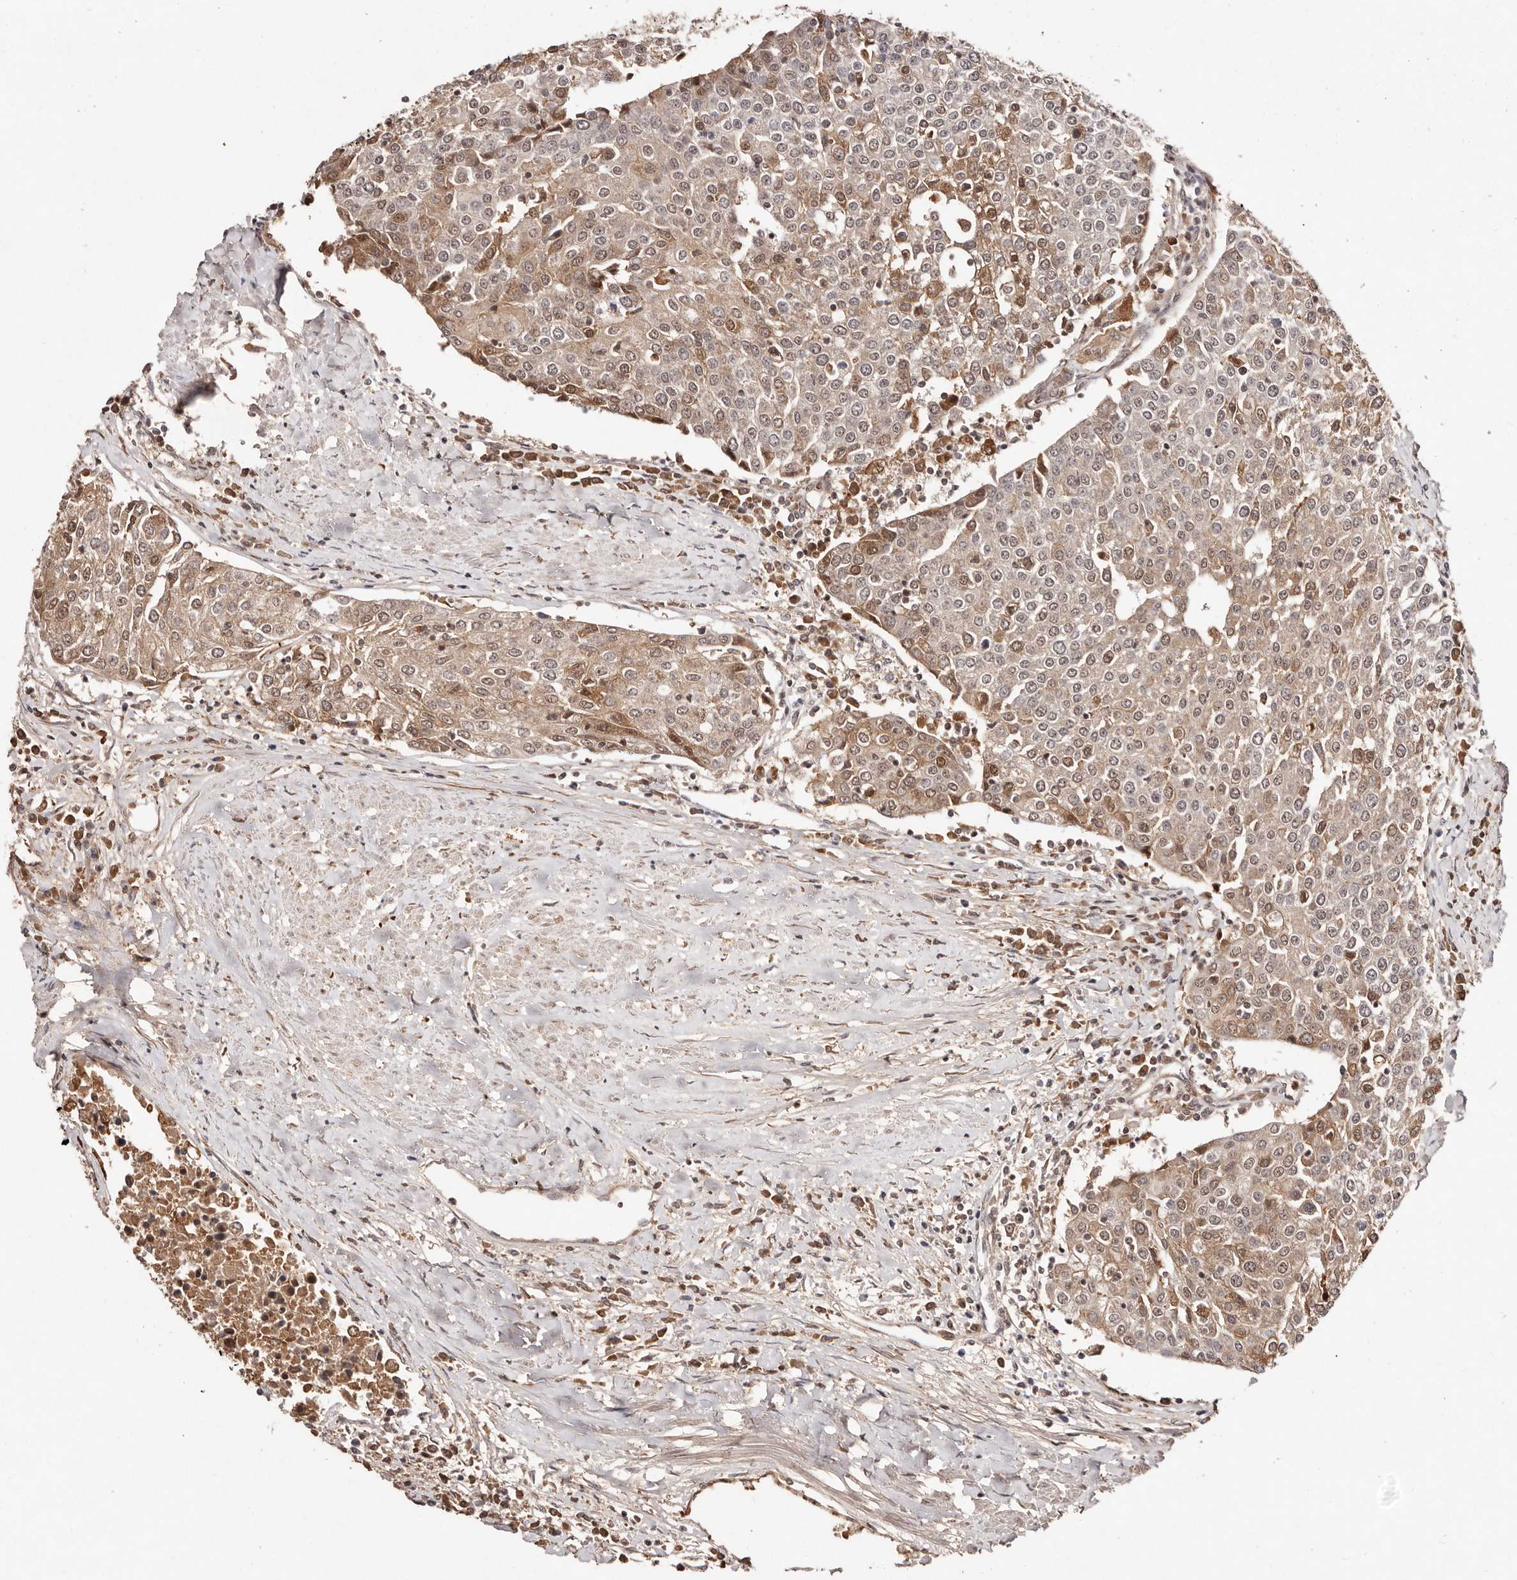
{"staining": {"intensity": "moderate", "quantity": ">75%", "location": "cytoplasmic/membranous,nuclear"}, "tissue": "urothelial cancer", "cell_type": "Tumor cells", "image_type": "cancer", "snomed": [{"axis": "morphology", "description": "Urothelial carcinoma, High grade"}, {"axis": "topography", "description": "Urinary bladder"}], "caption": "IHC photomicrograph of human high-grade urothelial carcinoma stained for a protein (brown), which reveals medium levels of moderate cytoplasmic/membranous and nuclear staining in about >75% of tumor cells.", "gene": "BICRAL", "patient": {"sex": "female", "age": 85}}